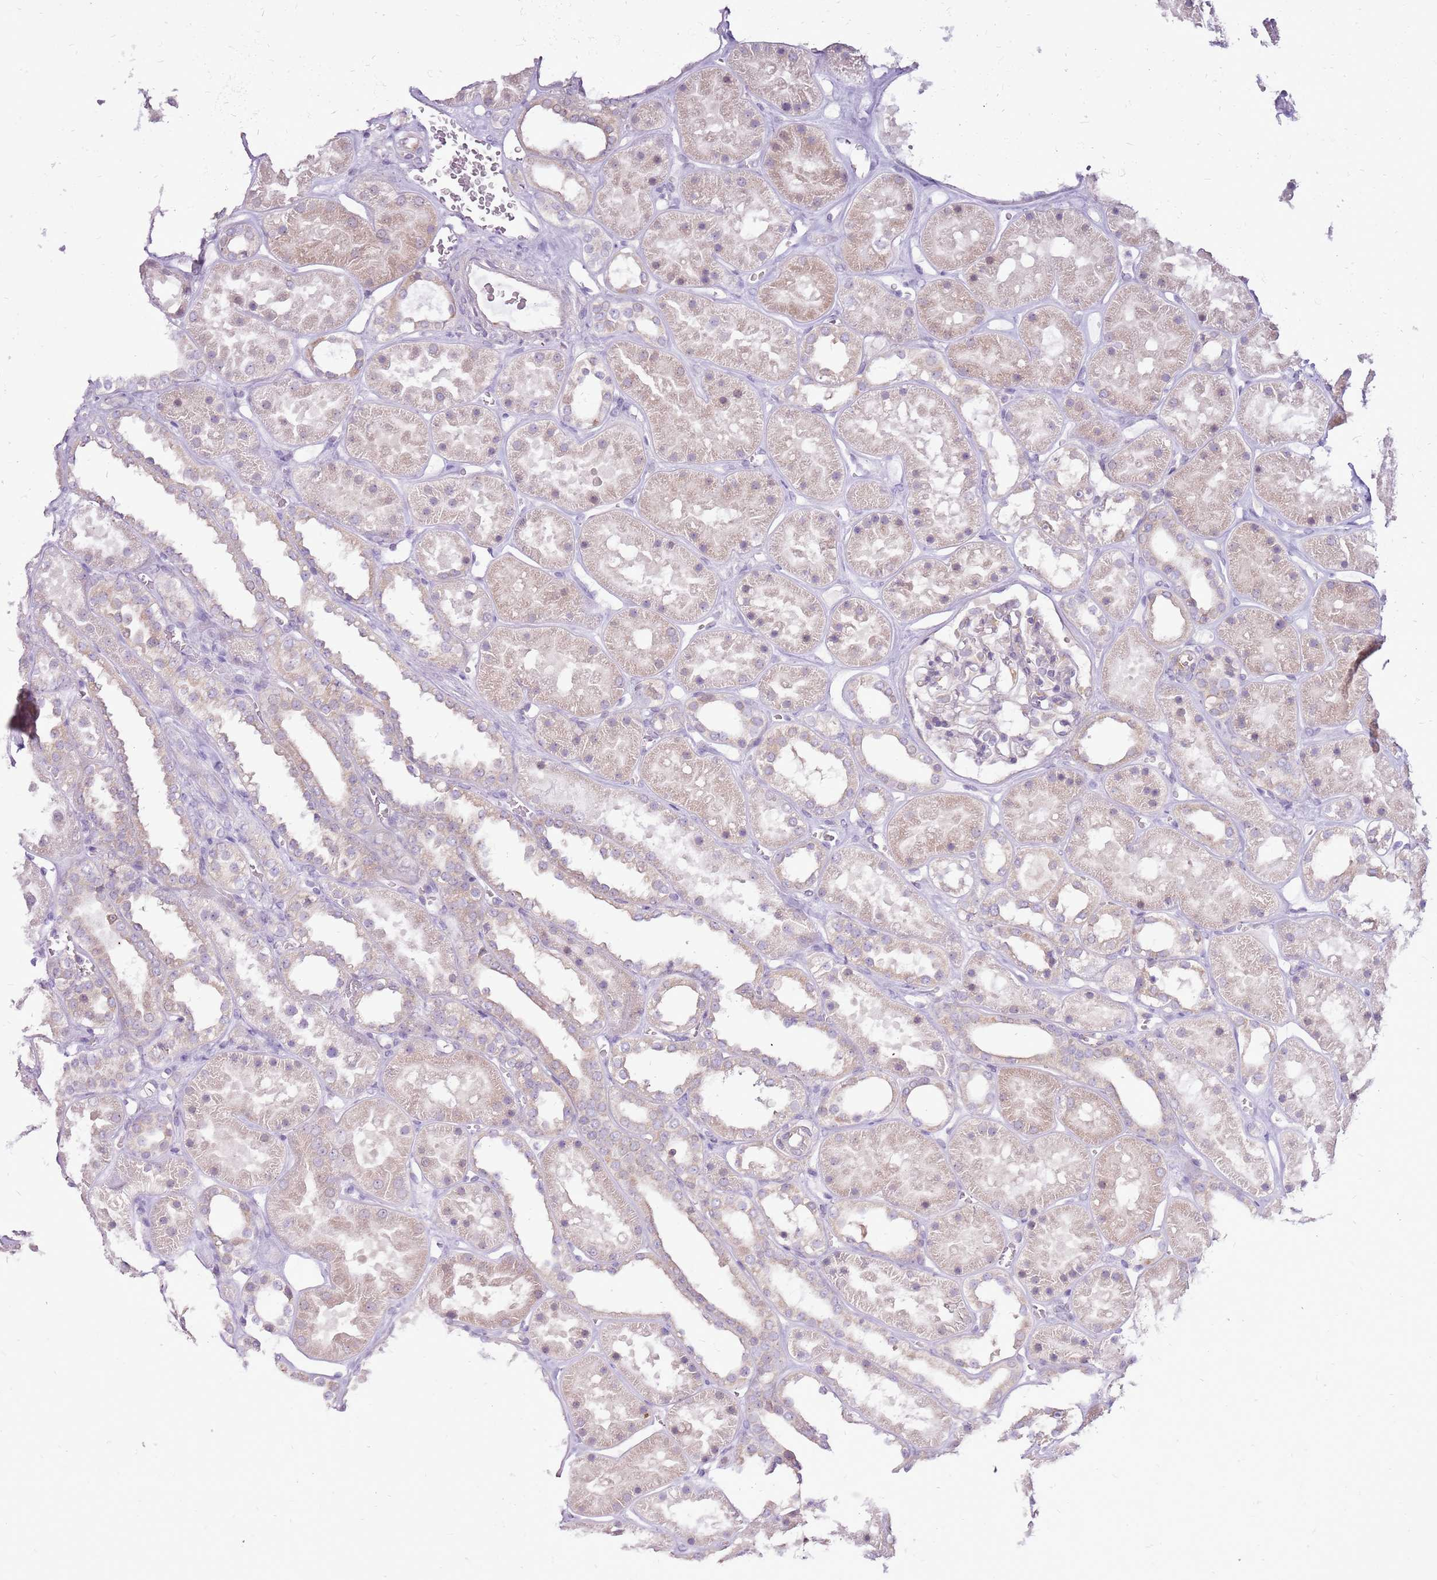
{"staining": {"intensity": "negative", "quantity": "none", "location": "none"}, "tissue": "kidney", "cell_type": "Cells in glomeruli", "image_type": "normal", "snomed": [{"axis": "morphology", "description": "Normal tissue, NOS"}, {"axis": "topography", "description": "Kidney"}], "caption": "The micrograph reveals no significant positivity in cells in glomeruli of kidney.", "gene": "UGGT2", "patient": {"sex": "female", "age": 41}}